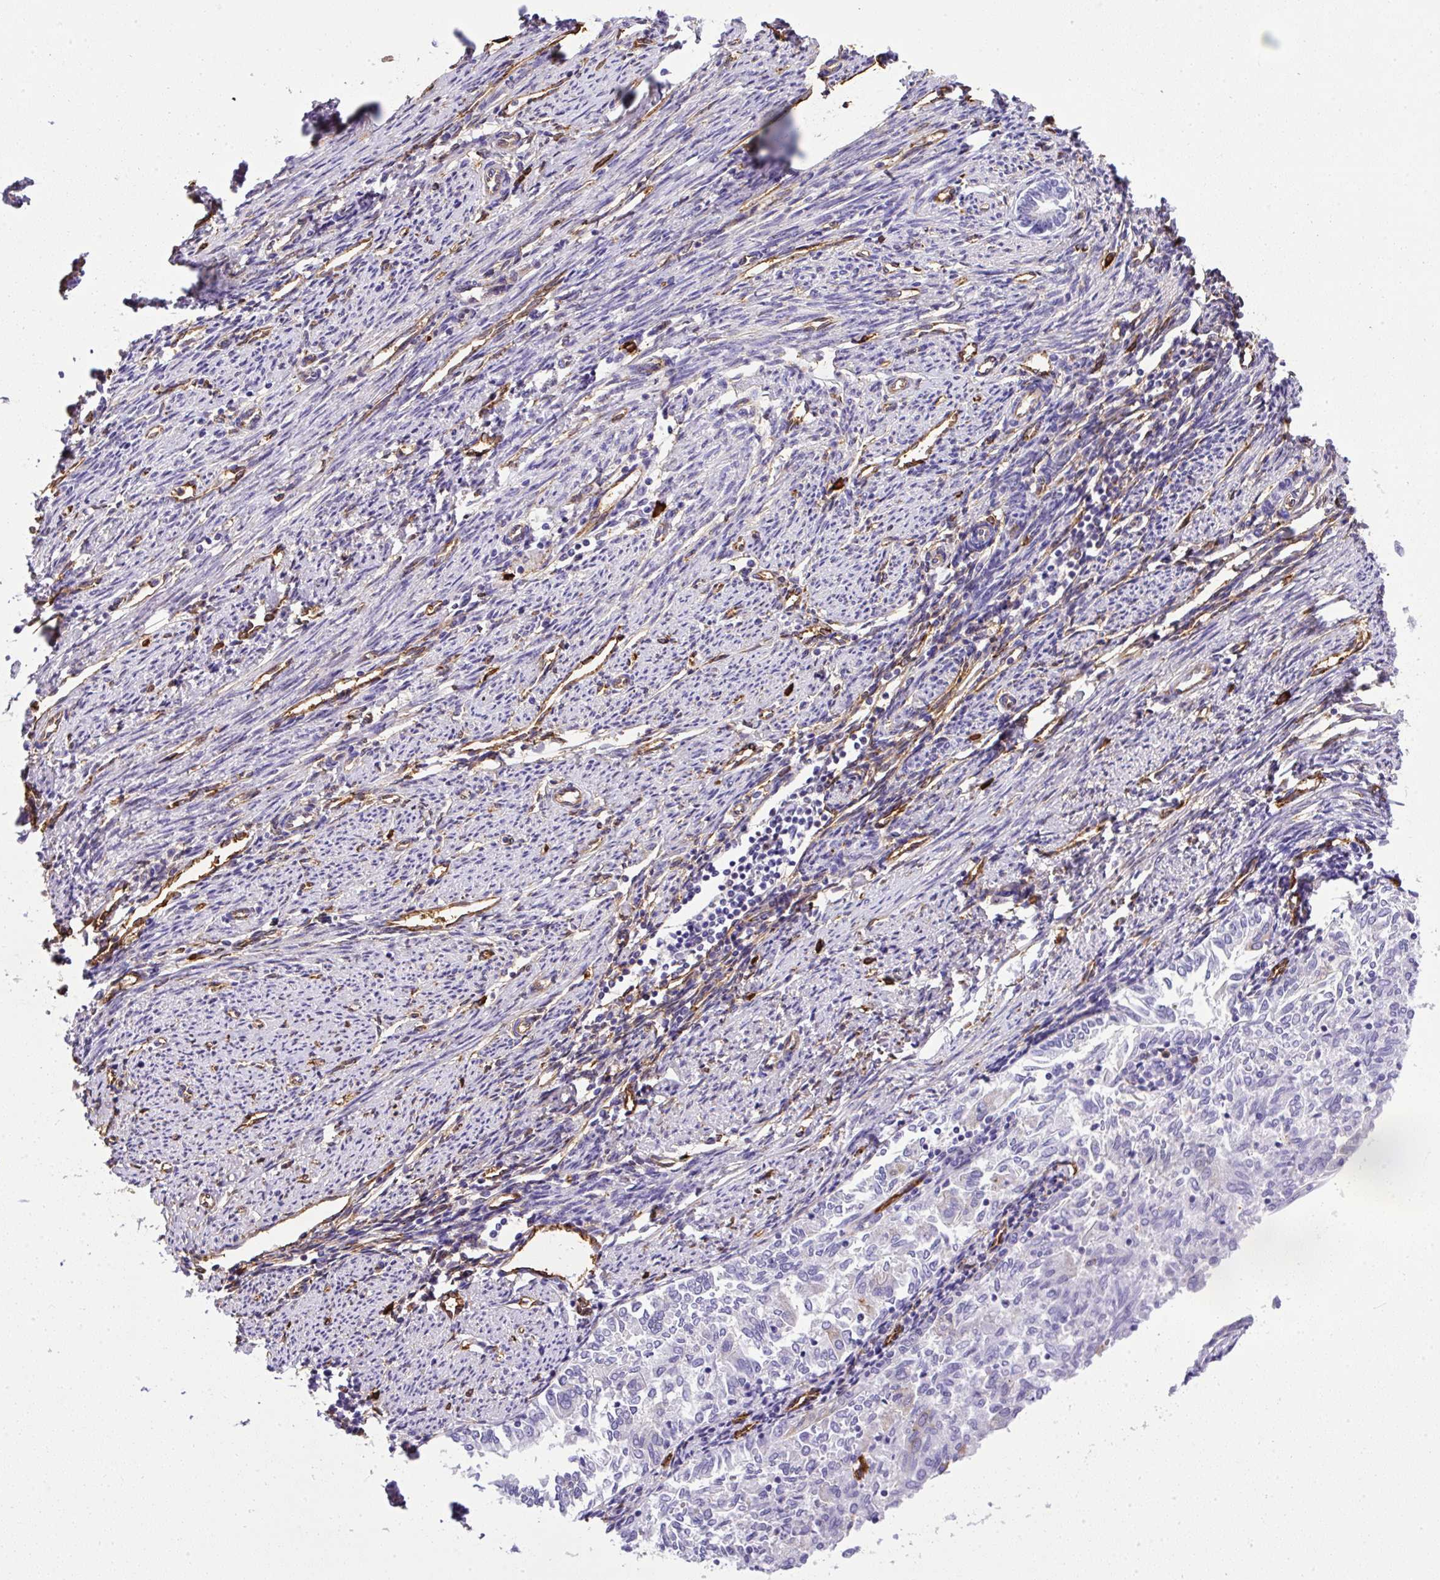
{"staining": {"intensity": "negative", "quantity": "none", "location": "none"}, "tissue": "endometrial cancer", "cell_type": "Tumor cells", "image_type": "cancer", "snomed": [{"axis": "morphology", "description": "Adenocarcinoma, NOS"}, {"axis": "topography", "description": "Endometrium"}], "caption": "A histopathology image of adenocarcinoma (endometrial) stained for a protein displays no brown staining in tumor cells.", "gene": "MAGEB5", "patient": {"sex": "female", "age": 79}}